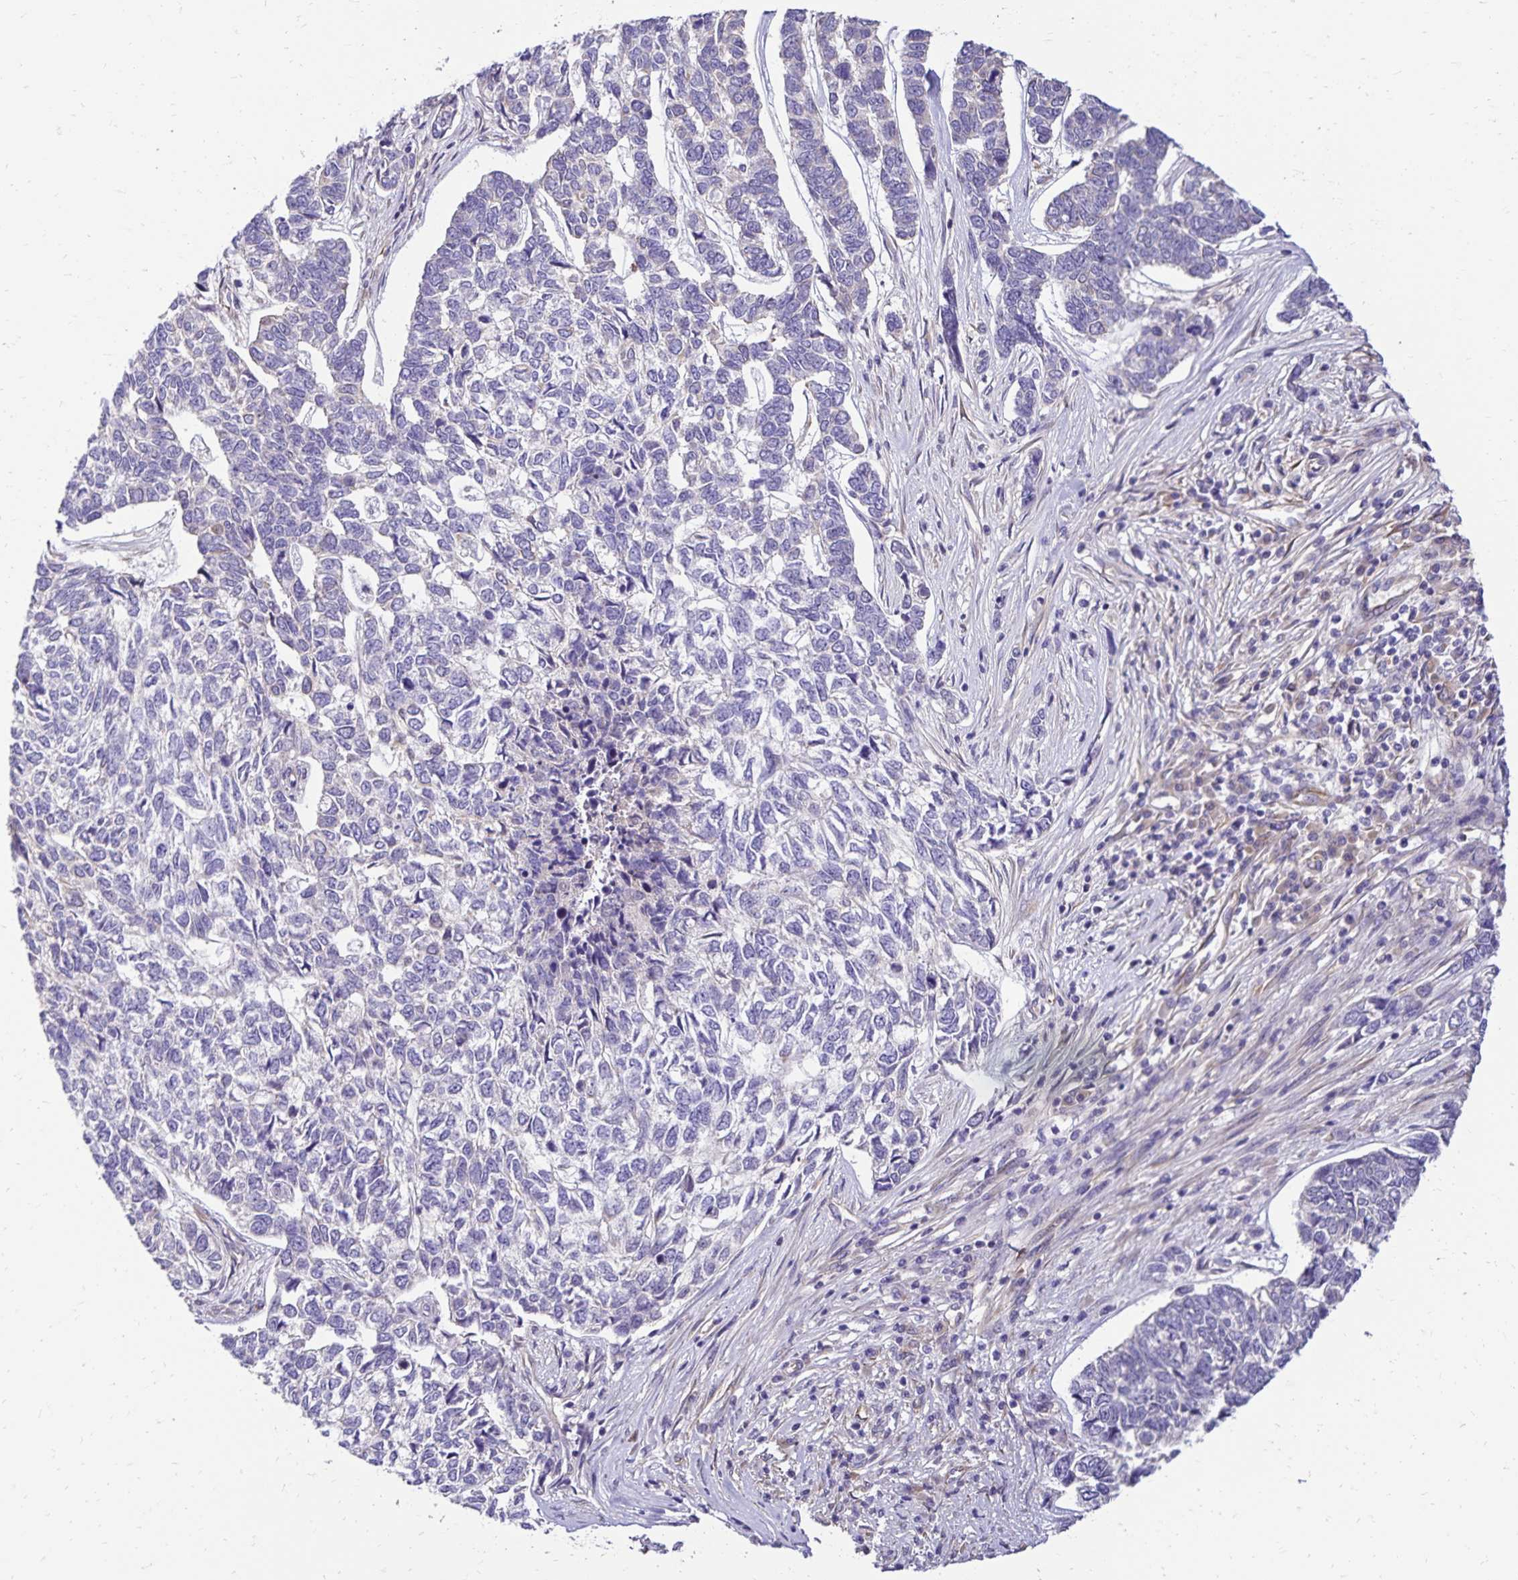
{"staining": {"intensity": "negative", "quantity": "none", "location": "none"}, "tissue": "skin cancer", "cell_type": "Tumor cells", "image_type": "cancer", "snomed": [{"axis": "morphology", "description": "Basal cell carcinoma"}, {"axis": "topography", "description": "Skin"}], "caption": "A high-resolution image shows immunohistochemistry staining of skin basal cell carcinoma, which shows no significant expression in tumor cells.", "gene": "TRPV6", "patient": {"sex": "female", "age": 65}}